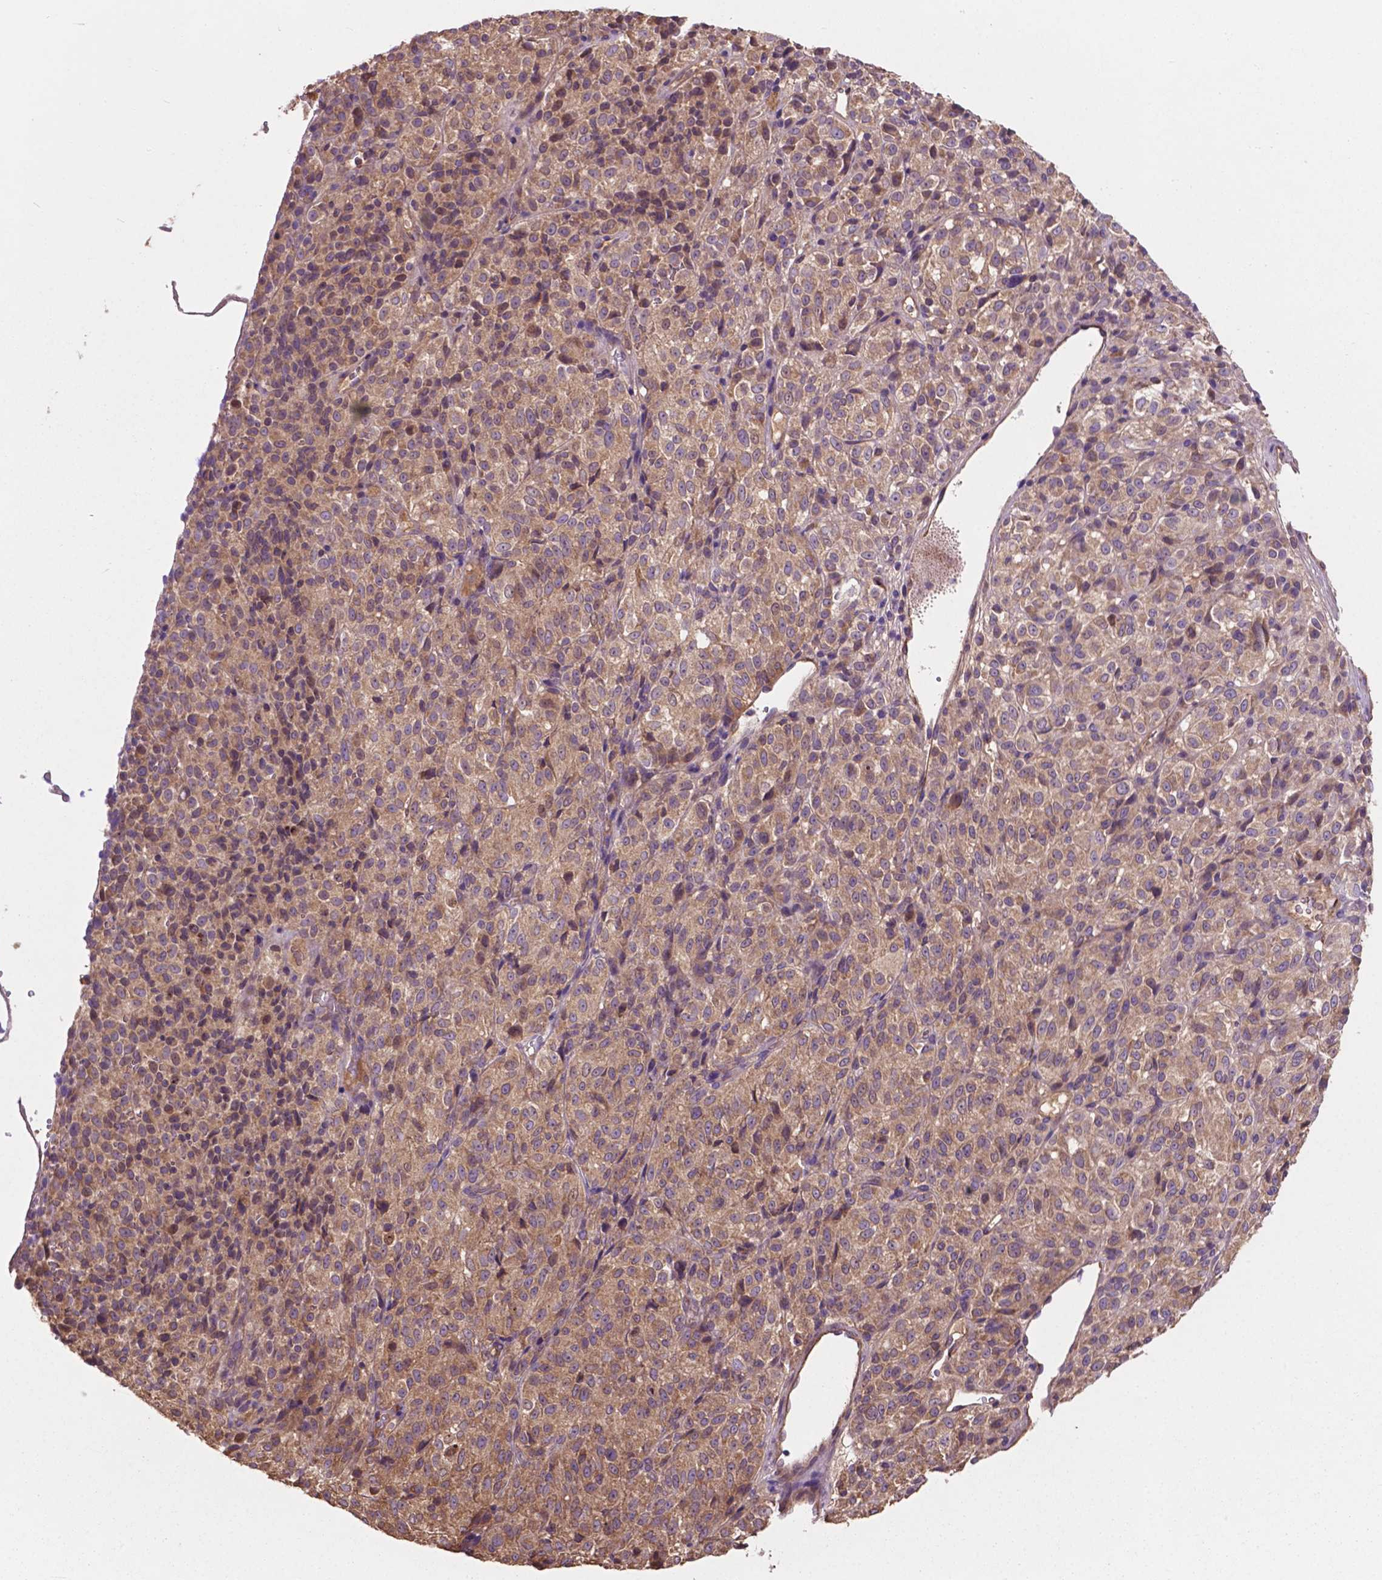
{"staining": {"intensity": "moderate", "quantity": ">75%", "location": "cytoplasmic/membranous"}, "tissue": "melanoma", "cell_type": "Tumor cells", "image_type": "cancer", "snomed": [{"axis": "morphology", "description": "Malignant melanoma, Metastatic site"}, {"axis": "topography", "description": "Brain"}], "caption": "This is a micrograph of immunohistochemistry (IHC) staining of melanoma, which shows moderate positivity in the cytoplasmic/membranous of tumor cells.", "gene": "GJA9", "patient": {"sex": "female", "age": 56}}